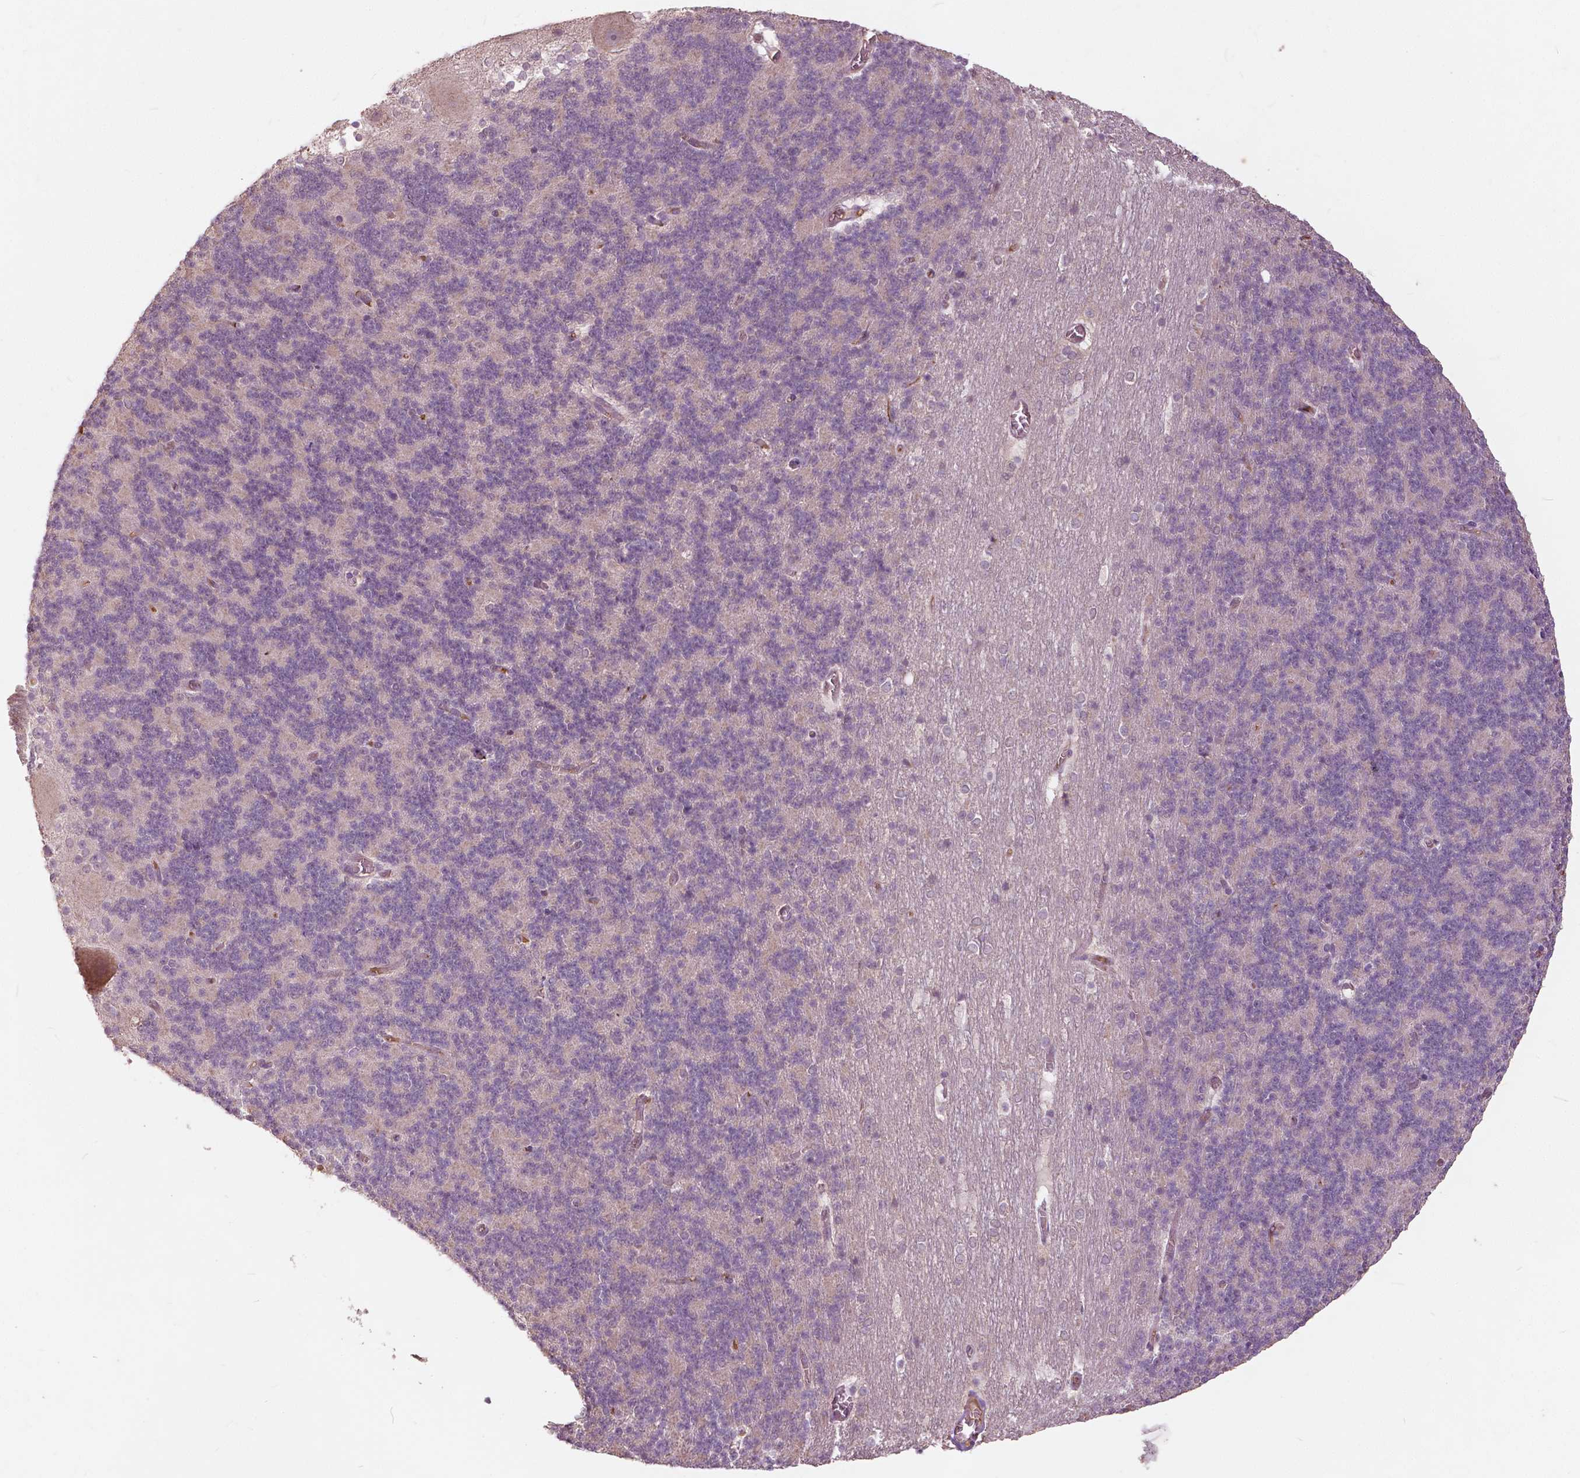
{"staining": {"intensity": "negative", "quantity": "none", "location": "none"}, "tissue": "cerebellum", "cell_type": "Cells in granular layer", "image_type": "normal", "snomed": [{"axis": "morphology", "description": "Normal tissue, NOS"}, {"axis": "topography", "description": "Cerebellum"}], "caption": "Immunohistochemistry (IHC) of benign human cerebellum reveals no expression in cells in granular layer.", "gene": "ANGPTL4", "patient": {"sex": "female", "age": 19}}